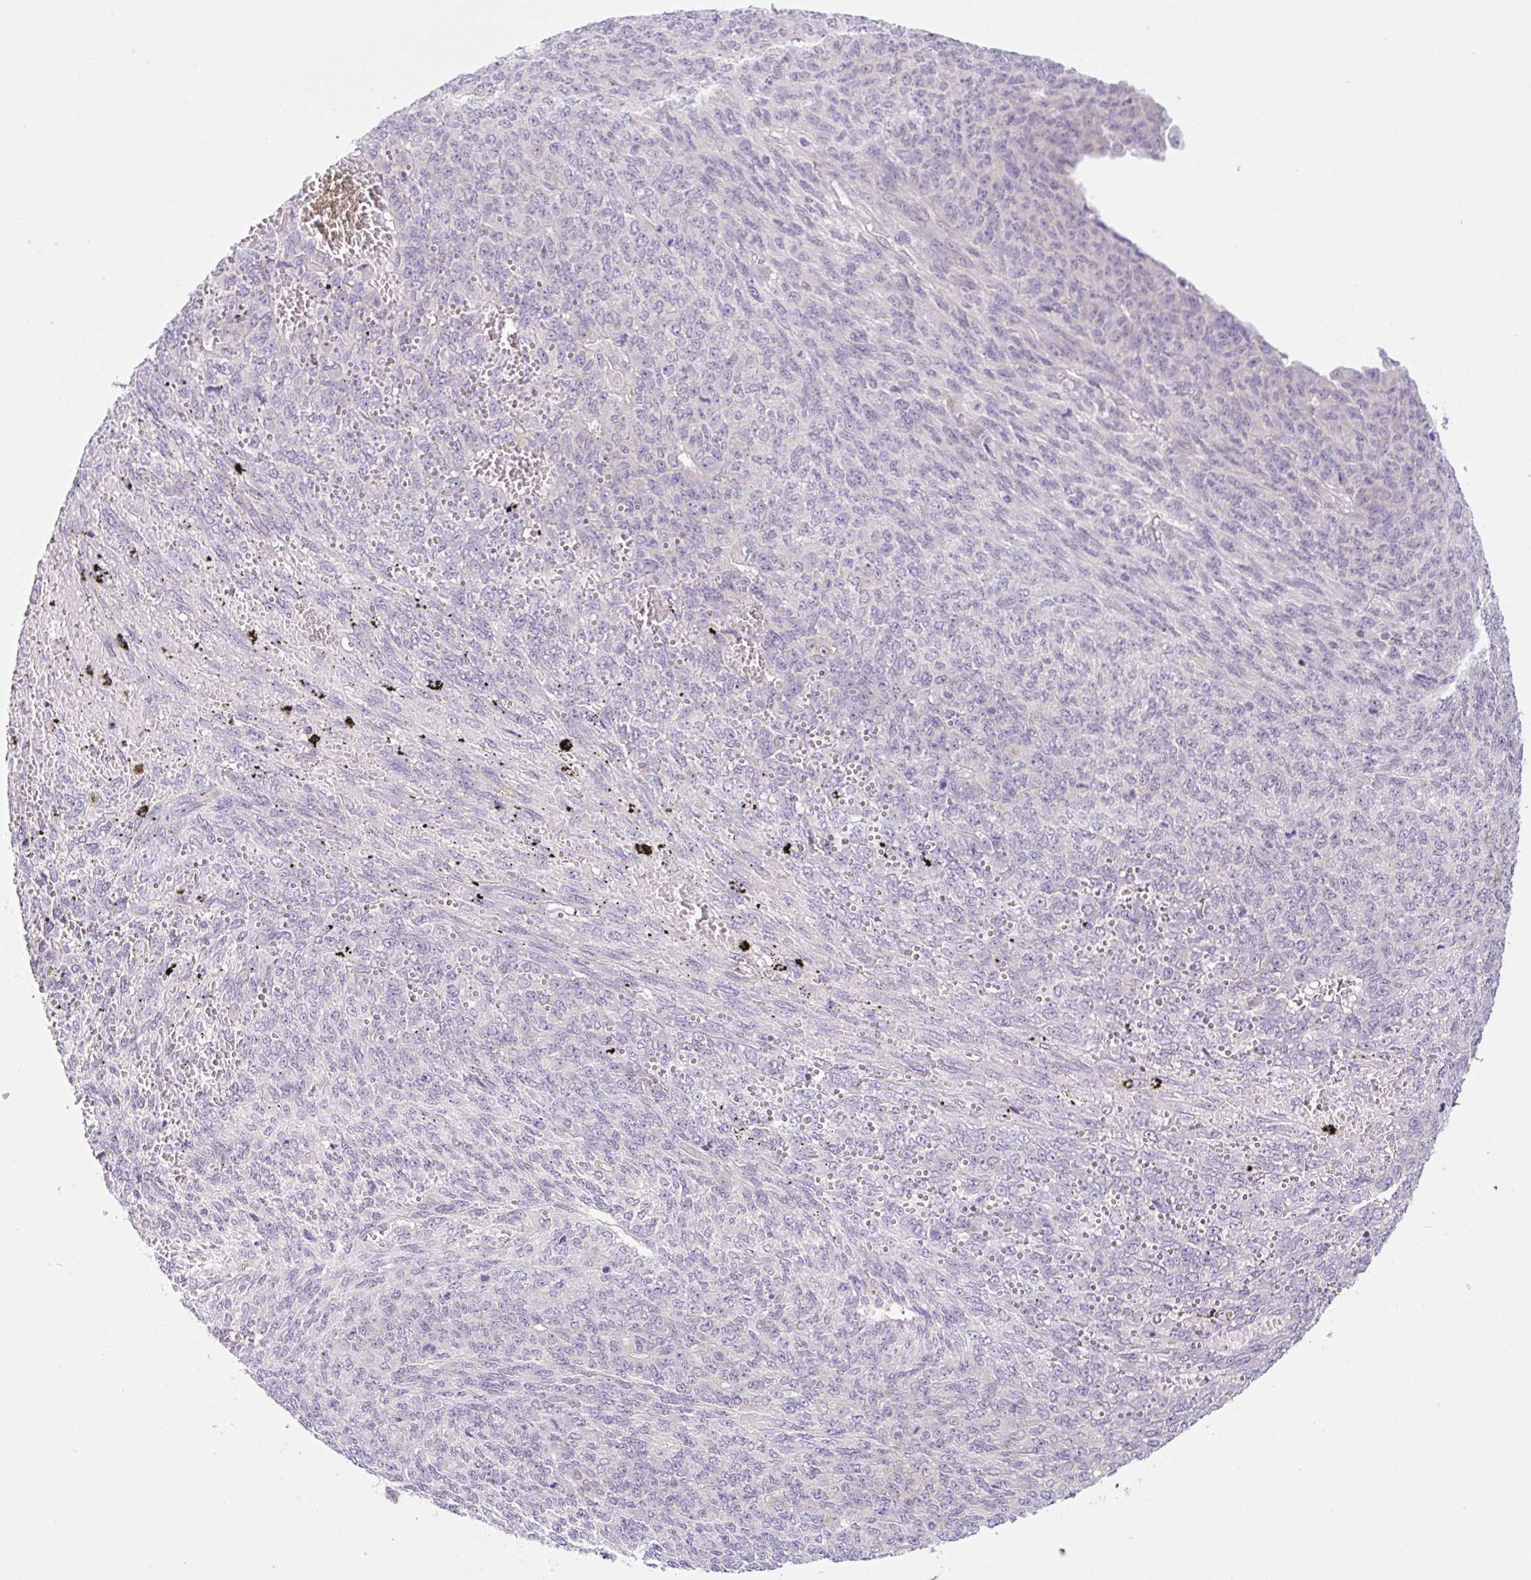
{"staining": {"intensity": "negative", "quantity": "none", "location": "none"}, "tissue": "endometrial cancer", "cell_type": "Tumor cells", "image_type": "cancer", "snomed": [{"axis": "morphology", "description": "Adenocarcinoma, NOS"}, {"axis": "topography", "description": "Endometrium"}], "caption": "Human adenocarcinoma (endometrial) stained for a protein using immunohistochemistry (IHC) demonstrates no staining in tumor cells.", "gene": "OMA1", "patient": {"sex": "female", "age": 32}}